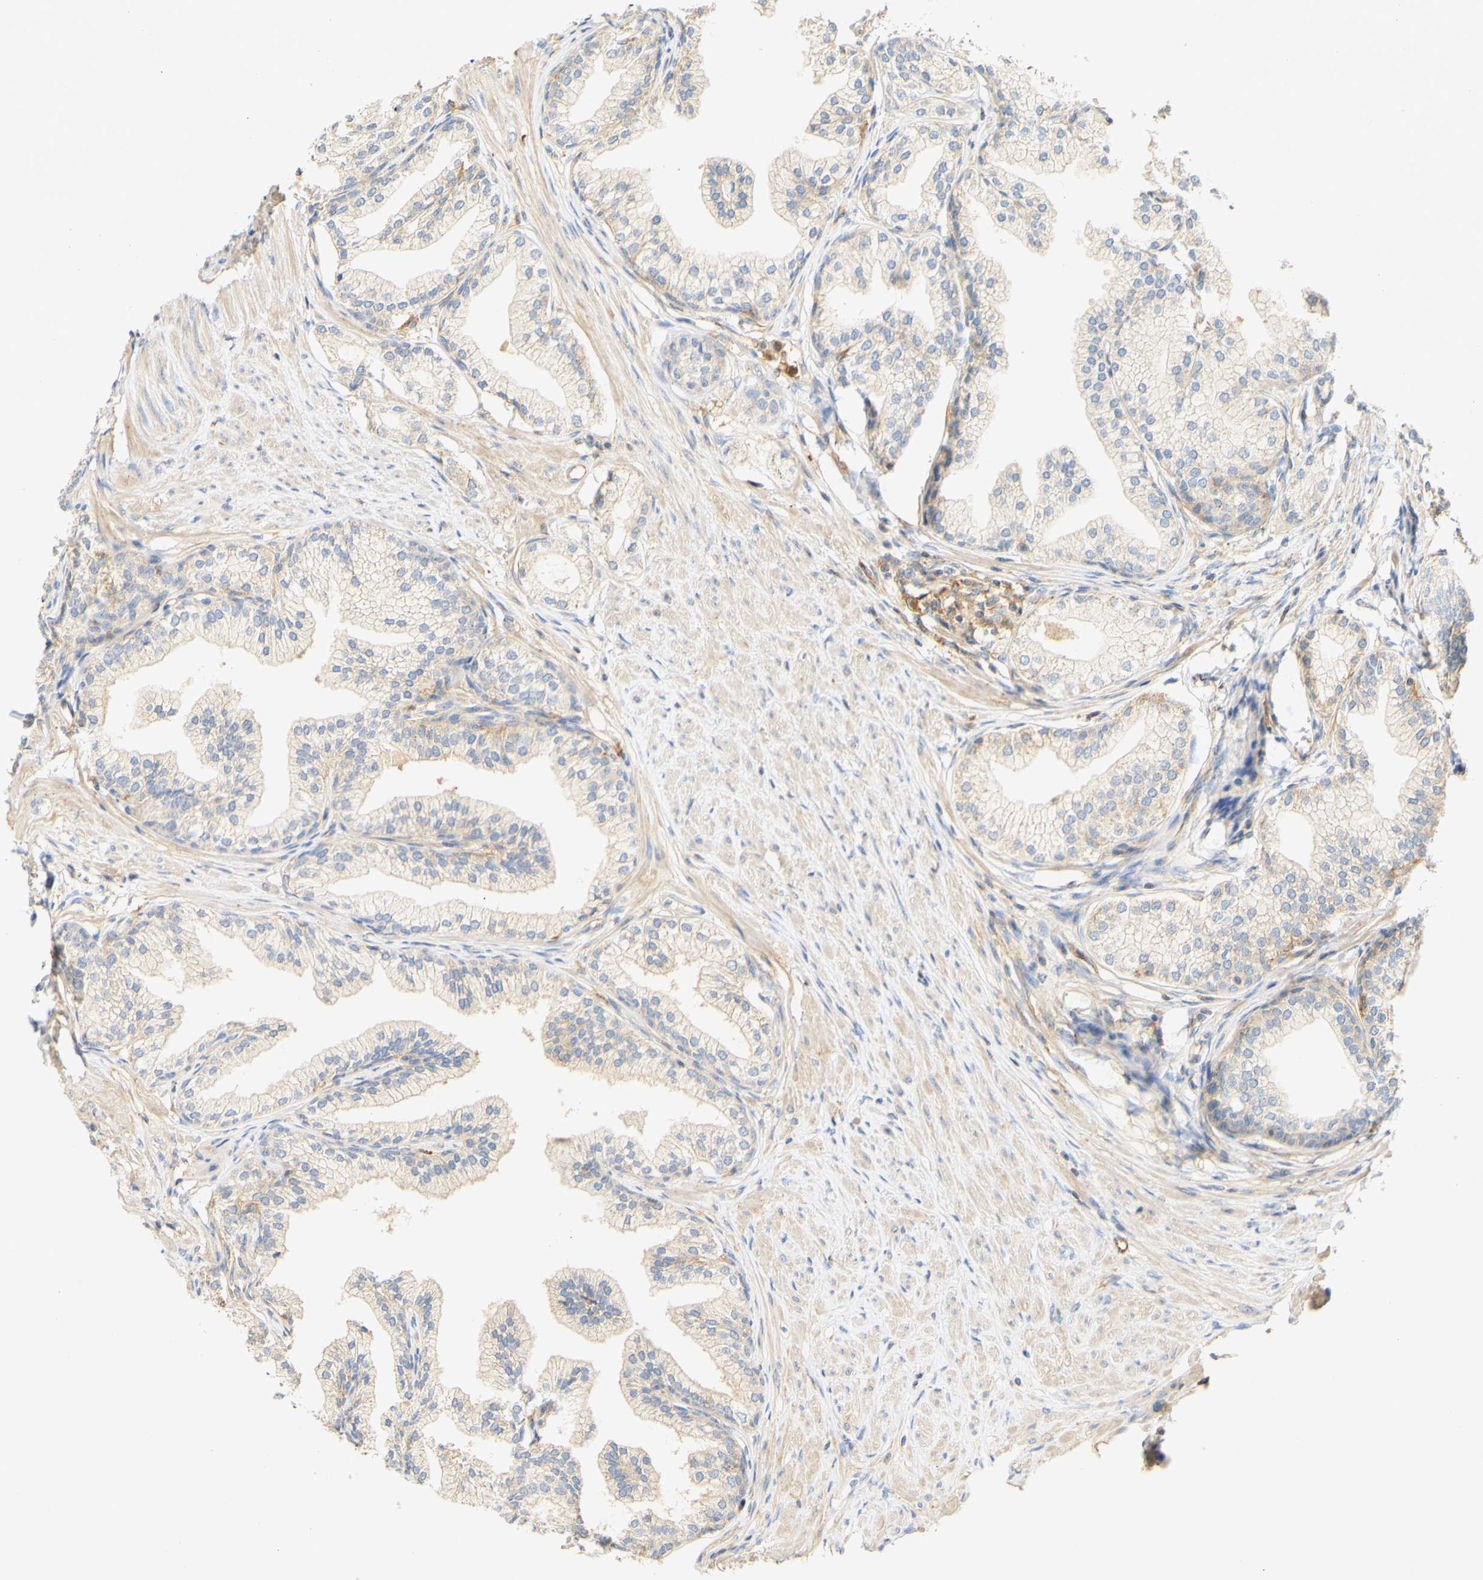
{"staining": {"intensity": "moderate", "quantity": "<25%", "location": "cytoplasmic/membranous"}, "tissue": "prostate", "cell_type": "Glandular cells", "image_type": "normal", "snomed": [{"axis": "morphology", "description": "Normal tissue, NOS"}, {"axis": "morphology", "description": "Urothelial carcinoma, Low grade"}, {"axis": "topography", "description": "Urinary bladder"}, {"axis": "topography", "description": "Prostate"}], "caption": "A photomicrograph showing moderate cytoplasmic/membranous staining in about <25% of glandular cells in unremarkable prostate, as visualized by brown immunohistochemical staining.", "gene": "PCDH7", "patient": {"sex": "male", "age": 60}}